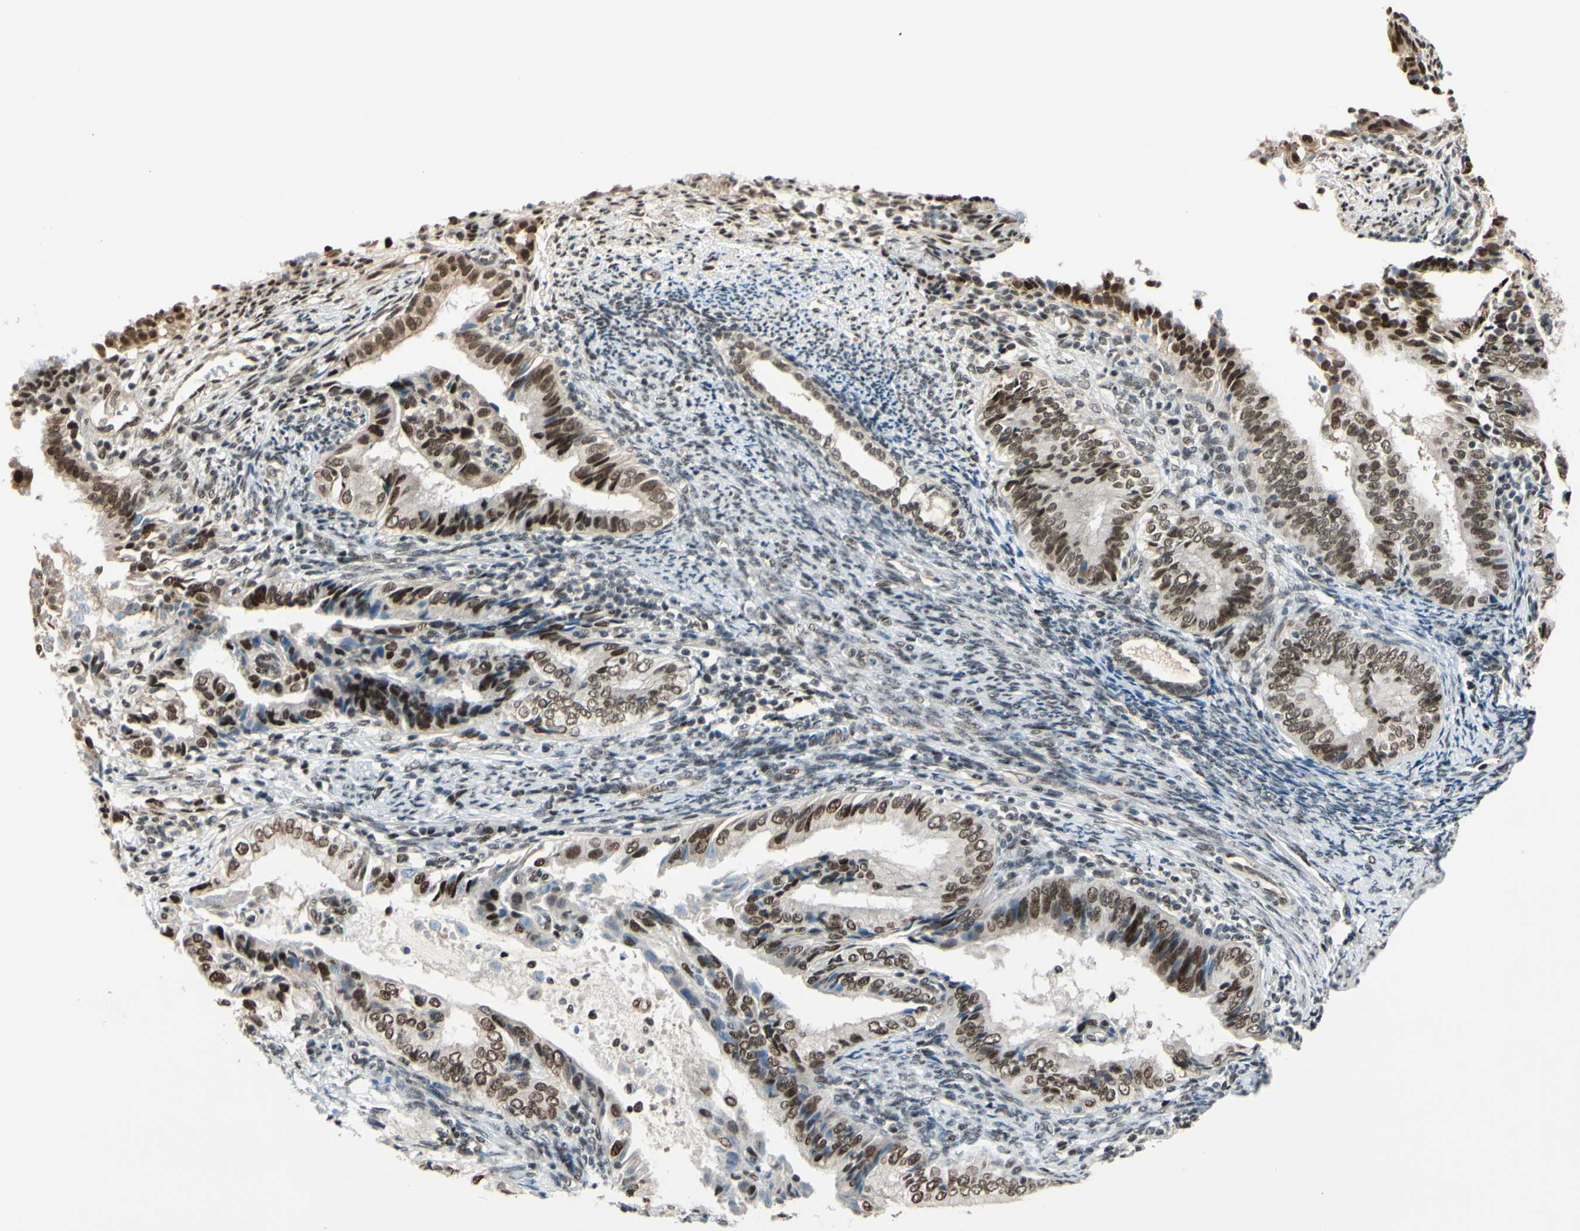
{"staining": {"intensity": "moderate", "quantity": ">75%", "location": "nuclear"}, "tissue": "endometrial cancer", "cell_type": "Tumor cells", "image_type": "cancer", "snomed": [{"axis": "morphology", "description": "Adenocarcinoma, NOS"}, {"axis": "topography", "description": "Endometrium"}], "caption": "Immunohistochemistry staining of adenocarcinoma (endometrial), which demonstrates medium levels of moderate nuclear staining in about >75% of tumor cells indicating moderate nuclear protein staining. The staining was performed using DAB (brown) for protein detection and nuclei were counterstained in hematoxylin (blue).", "gene": "SUFU", "patient": {"sex": "female", "age": 58}}